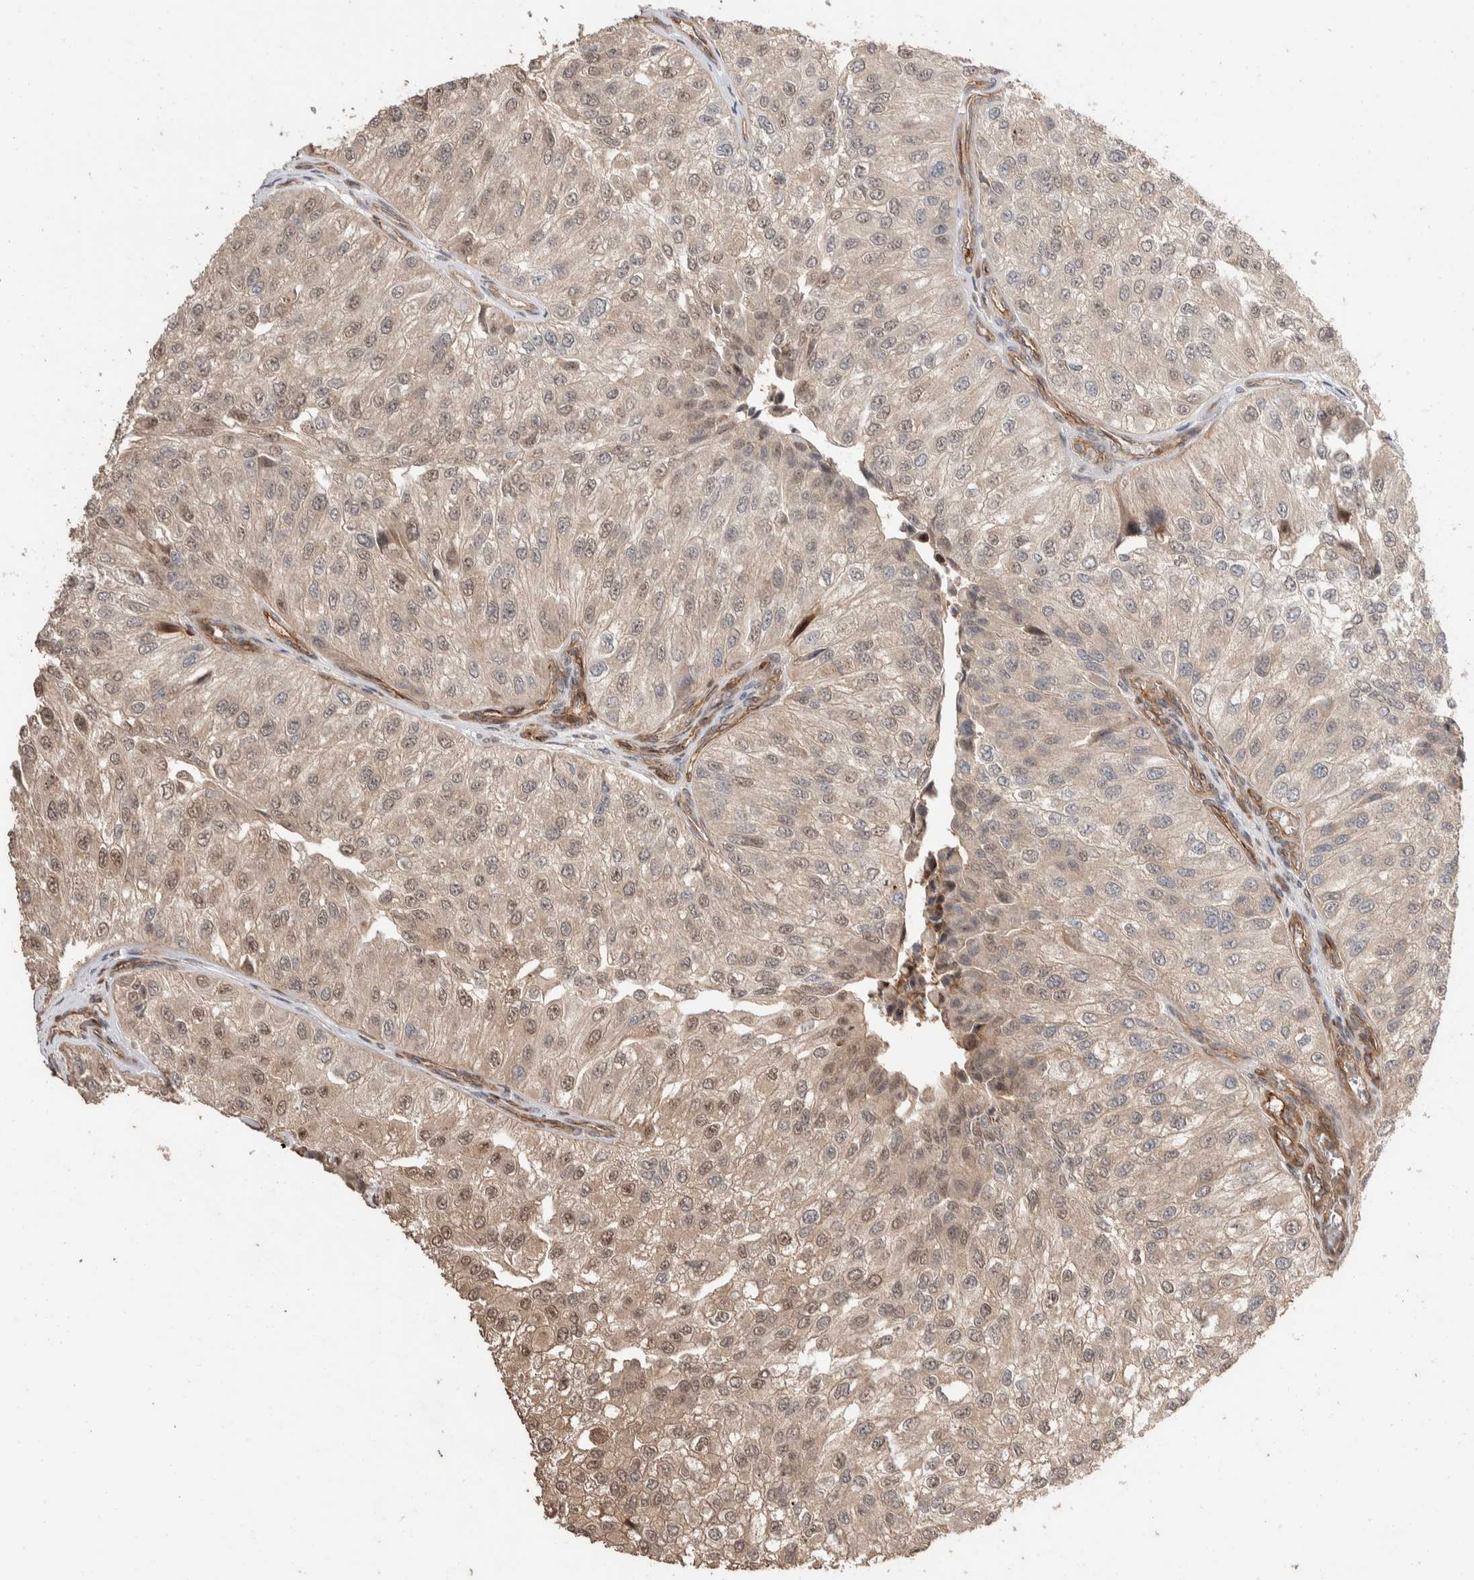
{"staining": {"intensity": "weak", "quantity": ">75%", "location": "cytoplasmic/membranous,nuclear"}, "tissue": "urothelial cancer", "cell_type": "Tumor cells", "image_type": "cancer", "snomed": [{"axis": "morphology", "description": "Urothelial carcinoma, High grade"}, {"axis": "topography", "description": "Kidney"}, {"axis": "topography", "description": "Urinary bladder"}], "caption": "Immunohistochemical staining of urothelial cancer reveals low levels of weak cytoplasmic/membranous and nuclear expression in approximately >75% of tumor cells.", "gene": "ERC1", "patient": {"sex": "male", "age": 77}}